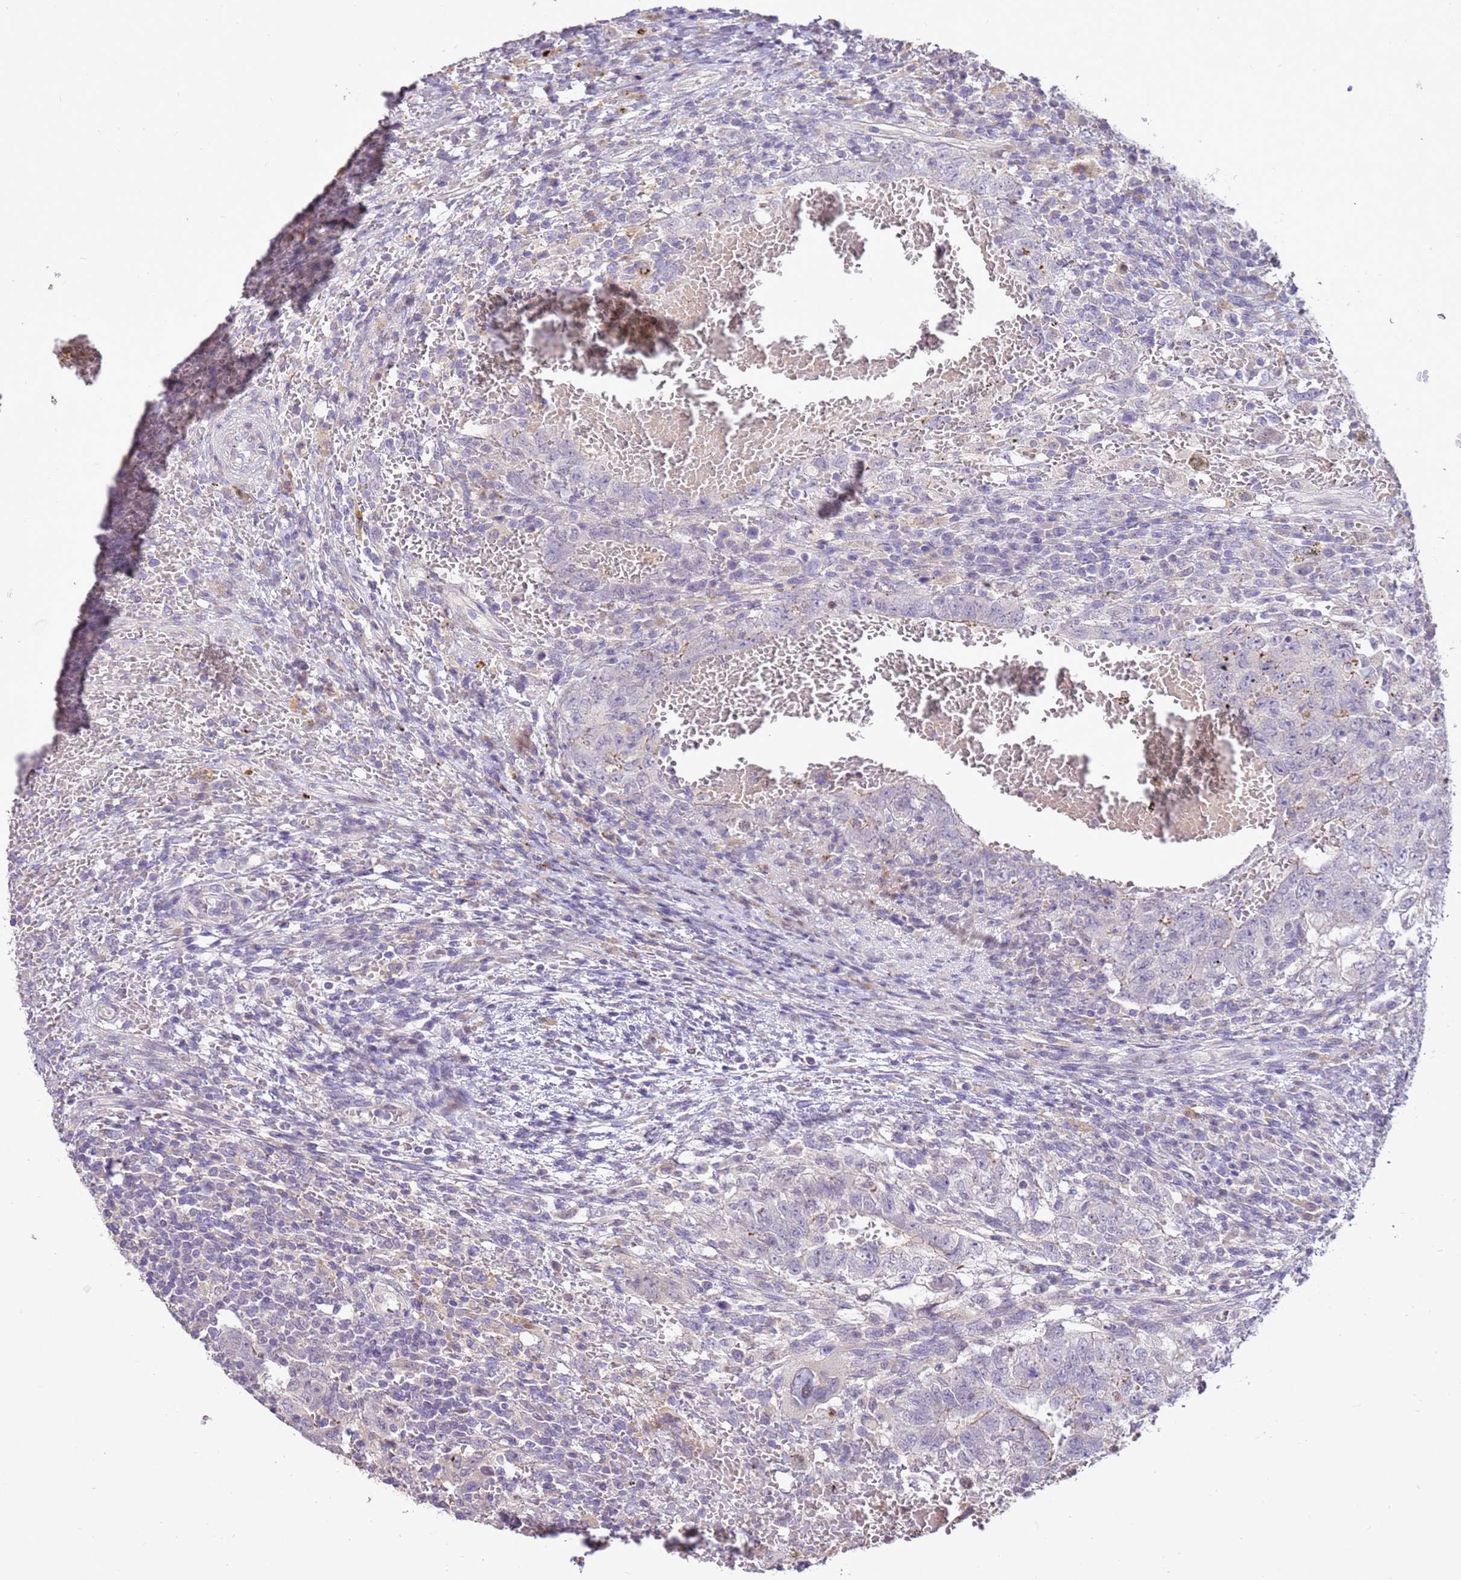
{"staining": {"intensity": "negative", "quantity": "none", "location": "none"}, "tissue": "testis cancer", "cell_type": "Tumor cells", "image_type": "cancer", "snomed": [{"axis": "morphology", "description": "Carcinoma, Embryonal, NOS"}, {"axis": "topography", "description": "Testis"}], "caption": "A high-resolution micrograph shows IHC staining of testis cancer, which reveals no significant positivity in tumor cells. (DAB immunohistochemistry, high magnification).", "gene": "LGI4", "patient": {"sex": "male", "age": 26}}